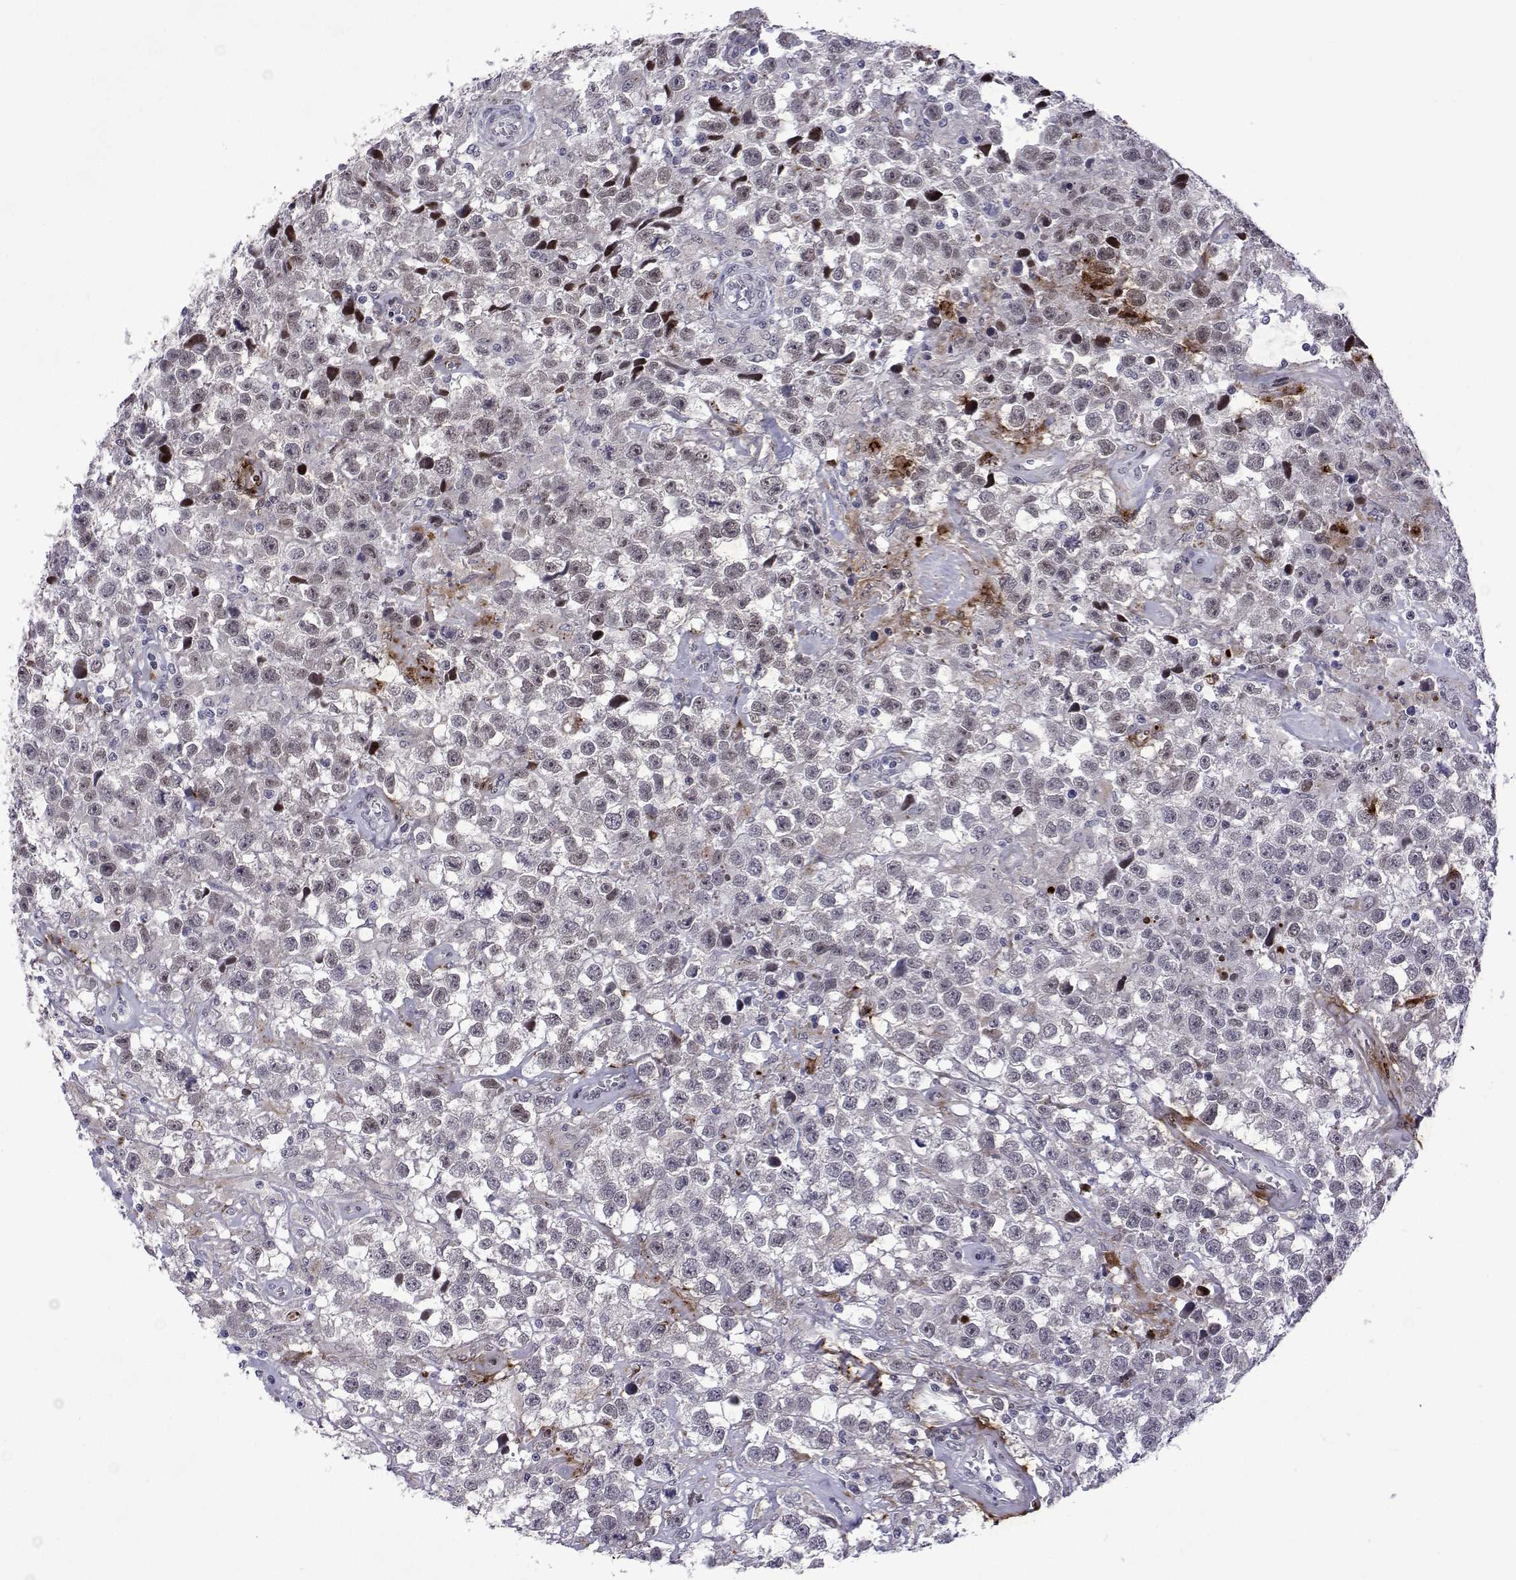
{"staining": {"intensity": "negative", "quantity": "none", "location": "none"}, "tissue": "testis cancer", "cell_type": "Tumor cells", "image_type": "cancer", "snomed": [{"axis": "morphology", "description": "Seminoma, NOS"}, {"axis": "topography", "description": "Testis"}], "caption": "Immunohistochemistry histopathology image of human testis cancer stained for a protein (brown), which reveals no staining in tumor cells. (DAB (3,3'-diaminobenzidine) IHC, high magnification).", "gene": "EFCAB3", "patient": {"sex": "male", "age": 43}}